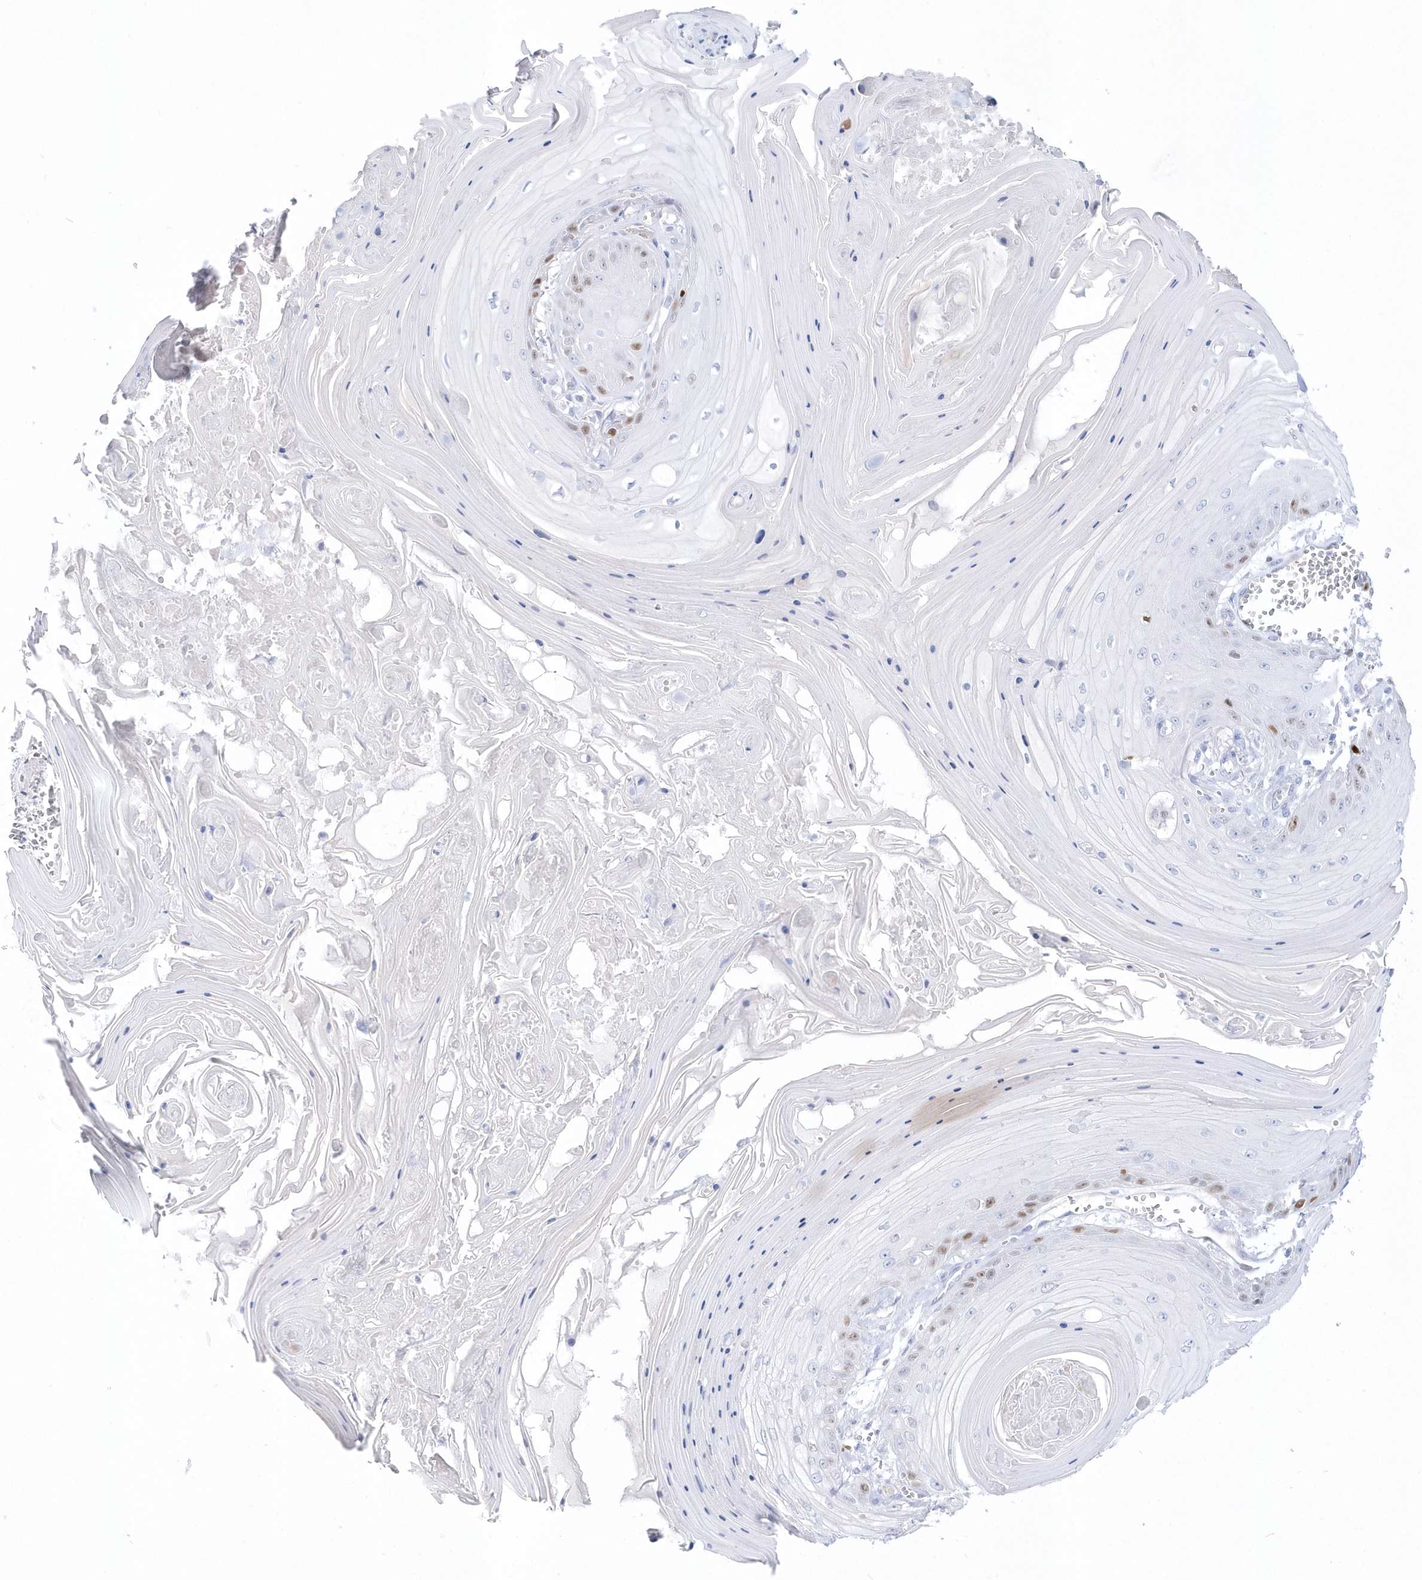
{"staining": {"intensity": "moderate", "quantity": "<25%", "location": "nuclear"}, "tissue": "skin cancer", "cell_type": "Tumor cells", "image_type": "cancer", "snomed": [{"axis": "morphology", "description": "Squamous cell carcinoma, NOS"}, {"axis": "topography", "description": "Skin"}], "caption": "Immunohistochemical staining of skin cancer (squamous cell carcinoma) demonstrates moderate nuclear protein positivity in about <25% of tumor cells. The staining was performed using DAB, with brown indicating positive protein expression. Nuclei are stained blue with hematoxylin.", "gene": "TMCO6", "patient": {"sex": "male", "age": 74}}